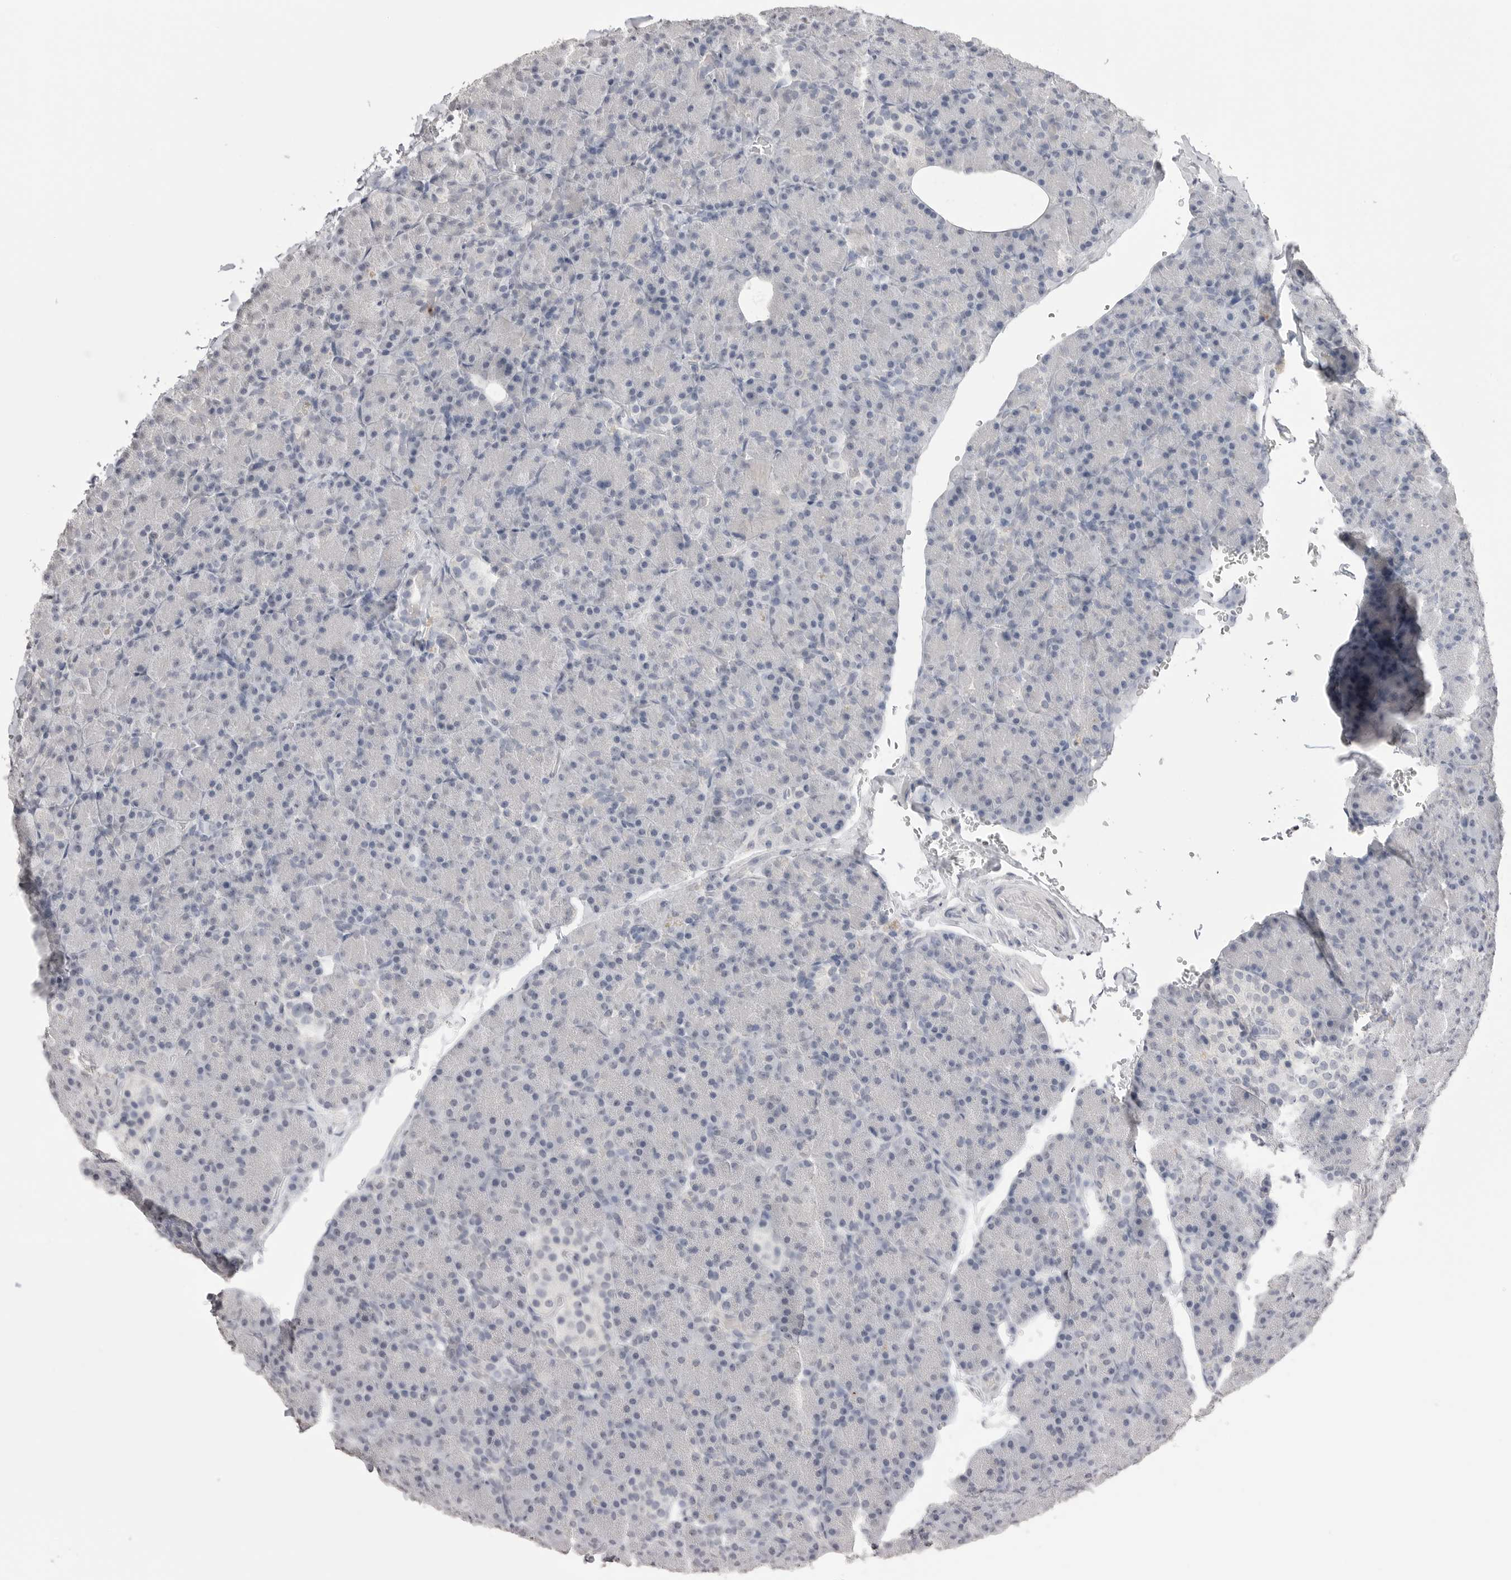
{"staining": {"intensity": "negative", "quantity": "none", "location": "none"}, "tissue": "pancreas", "cell_type": "Exocrine glandular cells", "image_type": "normal", "snomed": [{"axis": "morphology", "description": "Normal tissue, NOS"}, {"axis": "topography", "description": "Pancreas"}], "caption": "Immunohistochemistry of normal human pancreas shows no positivity in exocrine glandular cells.", "gene": "ICAM5", "patient": {"sex": "female", "age": 43}}